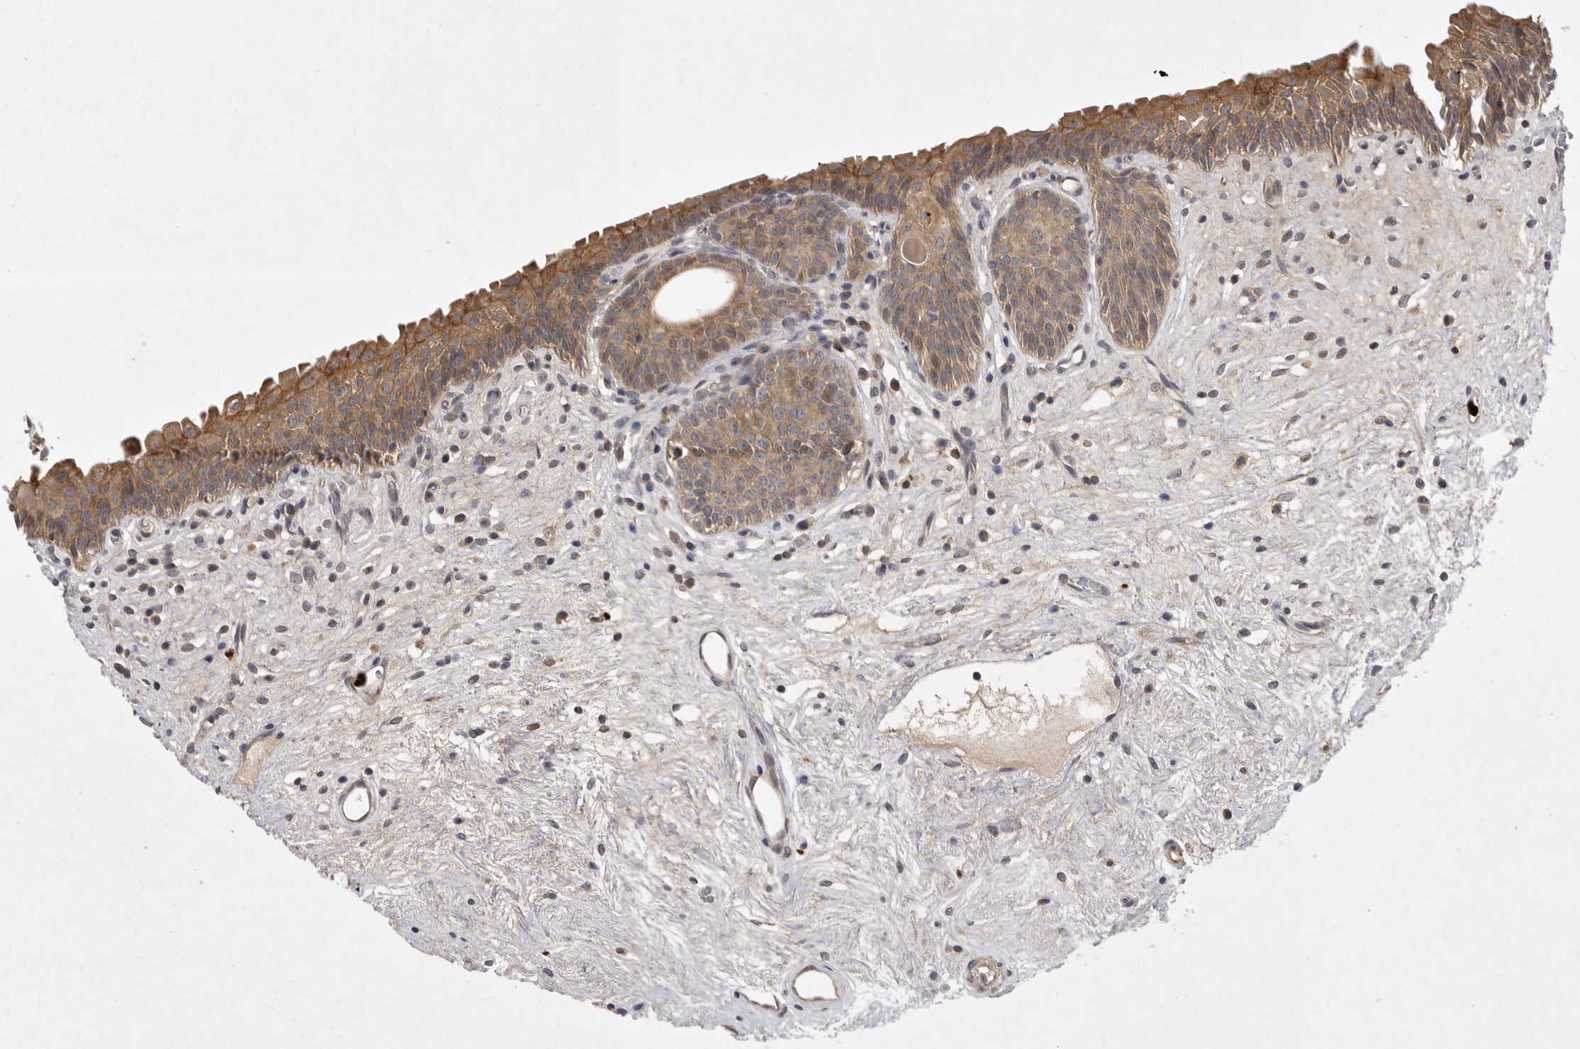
{"staining": {"intensity": "moderate", "quantity": ">75%", "location": "cytoplasmic/membranous"}, "tissue": "urinary bladder", "cell_type": "Urothelial cells", "image_type": "normal", "snomed": [{"axis": "morphology", "description": "Normal tissue, NOS"}, {"axis": "topography", "description": "Urinary bladder"}], "caption": "A brown stain shows moderate cytoplasmic/membranous expression of a protein in urothelial cells of benign urinary bladder. Nuclei are stained in blue.", "gene": "UBE3D", "patient": {"sex": "male", "age": 83}}